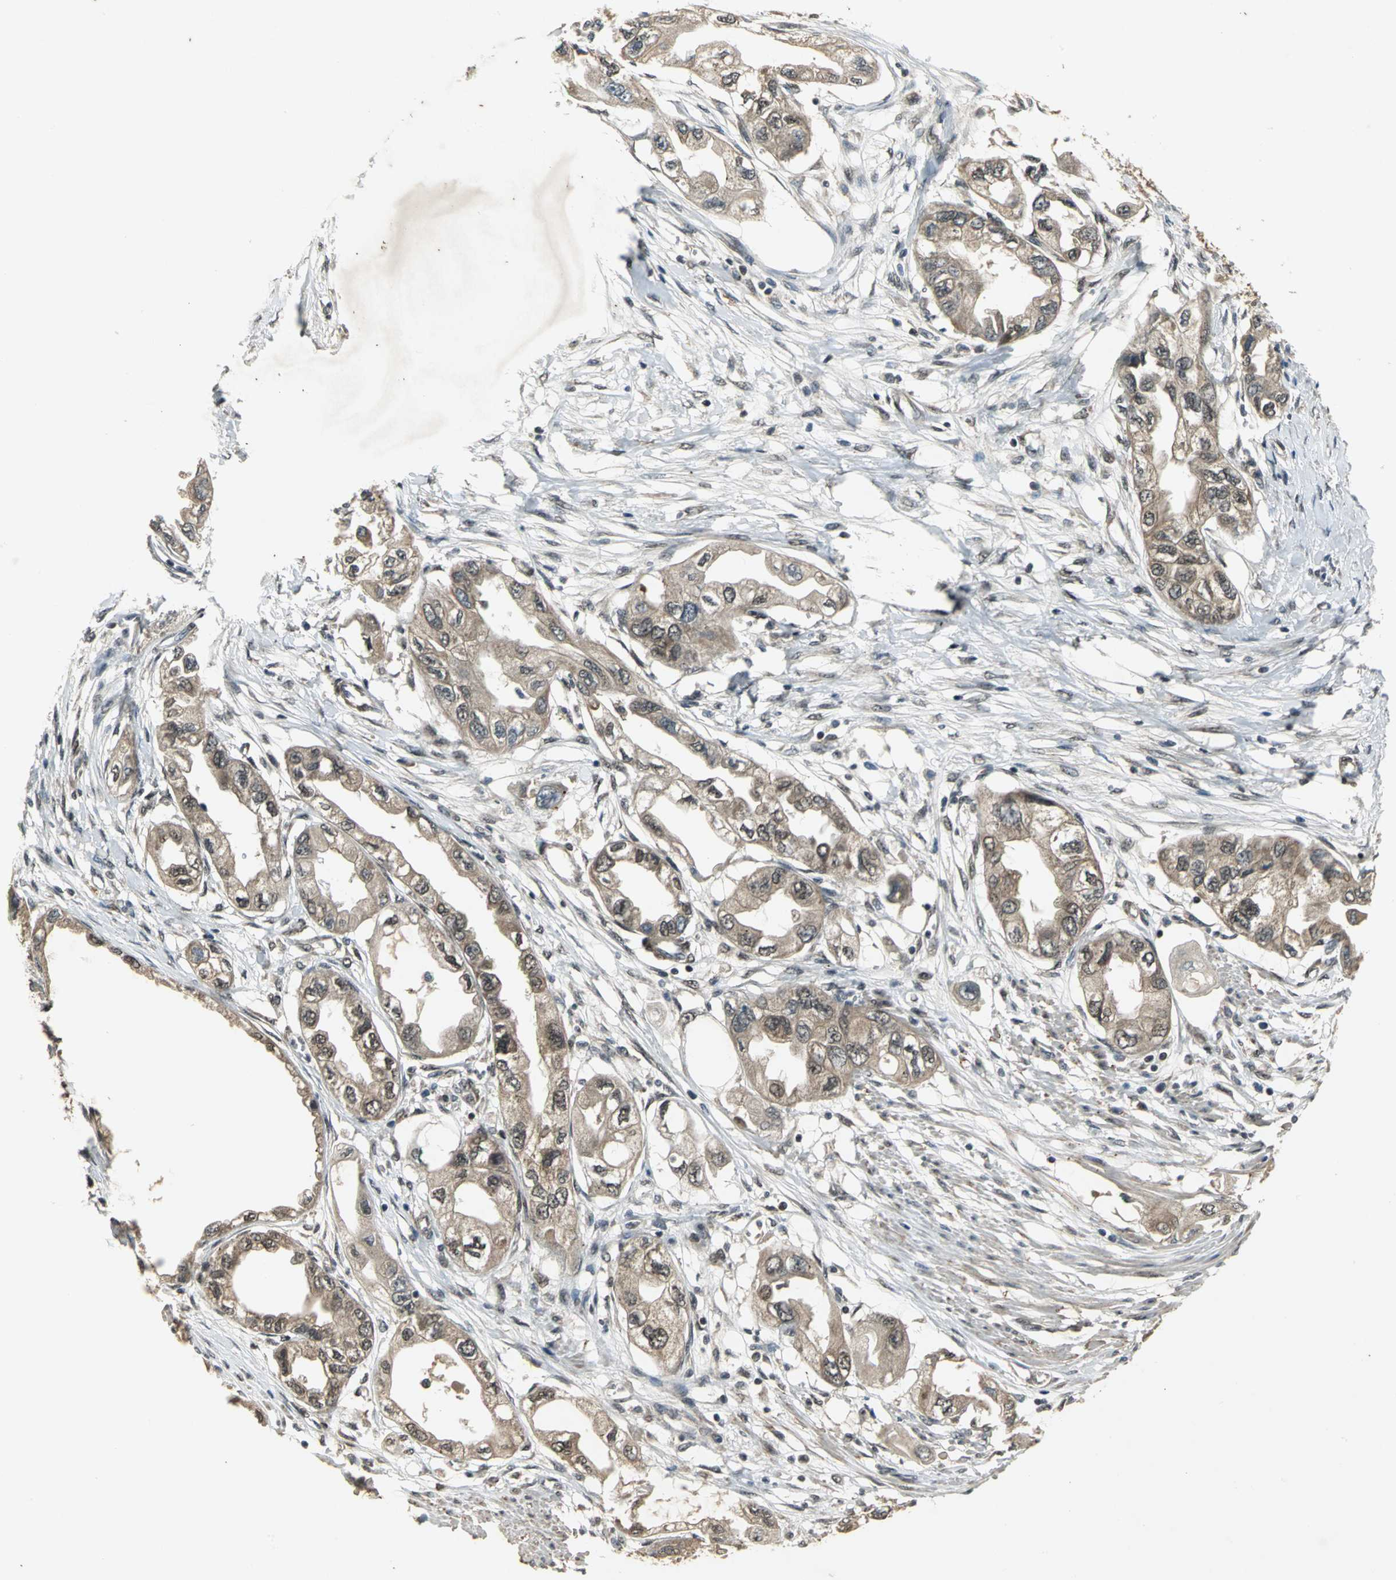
{"staining": {"intensity": "moderate", "quantity": ">75%", "location": "cytoplasmic/membranous"}, "tissue": "endometrial cancer", "cell_type": "Tumor cells", "image_type": "cancer", "snomed": [{"axis": "morphology", "description": "Adenocarcinoma, NOS"}, {"axis": "topography", "description": "Endometrium"}], "caption": "Endometrial cancer (adenocarcinoma) tissue reveals moderate cytoplasmic/membranous expression in approximately >75% of tumor cells", "gene": "NOTCH3", "patient": {"sex": "female", "age": 67}}